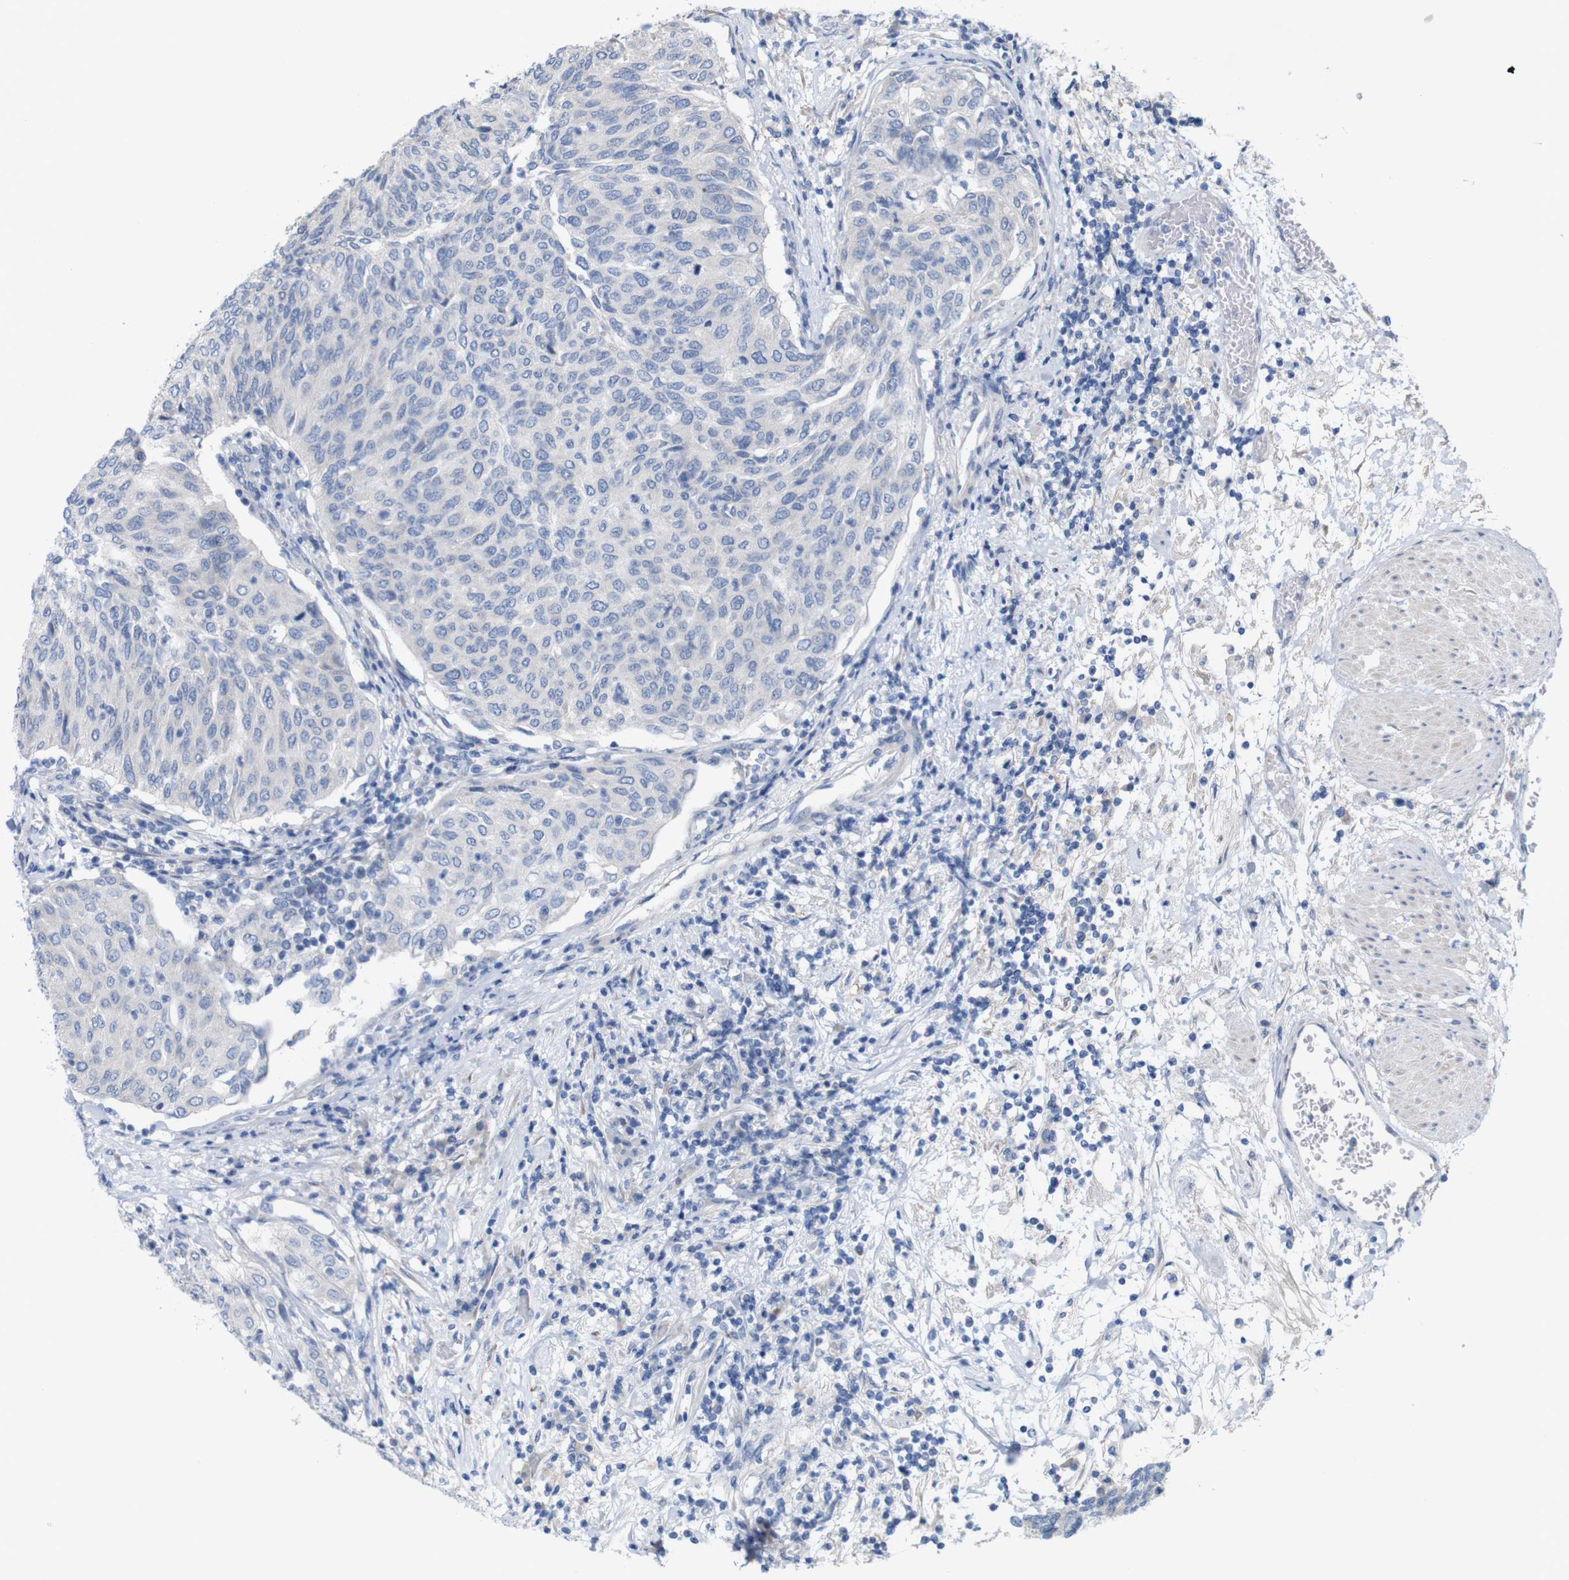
{"staining": {"intensity": "negative", "quantity": "none", "location": "none"}, "tissue": "urothelial cancer", "cell_type": "Tumor cells", "image_type": "cancer", "snomed": [{"axis": "morphology", "description": "Urothelial carcinoma, Low grade"}, {"axis": "topography", "description": "Urinary bladder"}], "caption": "The immunohistochemistry image has no significant positivity in tumor cells of urothelial carcinoma (low-grade) tissue. (DAB immunohistochemistry visualized using brightfield microscopy, high magnification).", "gene": "MYEOV", "patient": {"sex": "female", "age": 79}}